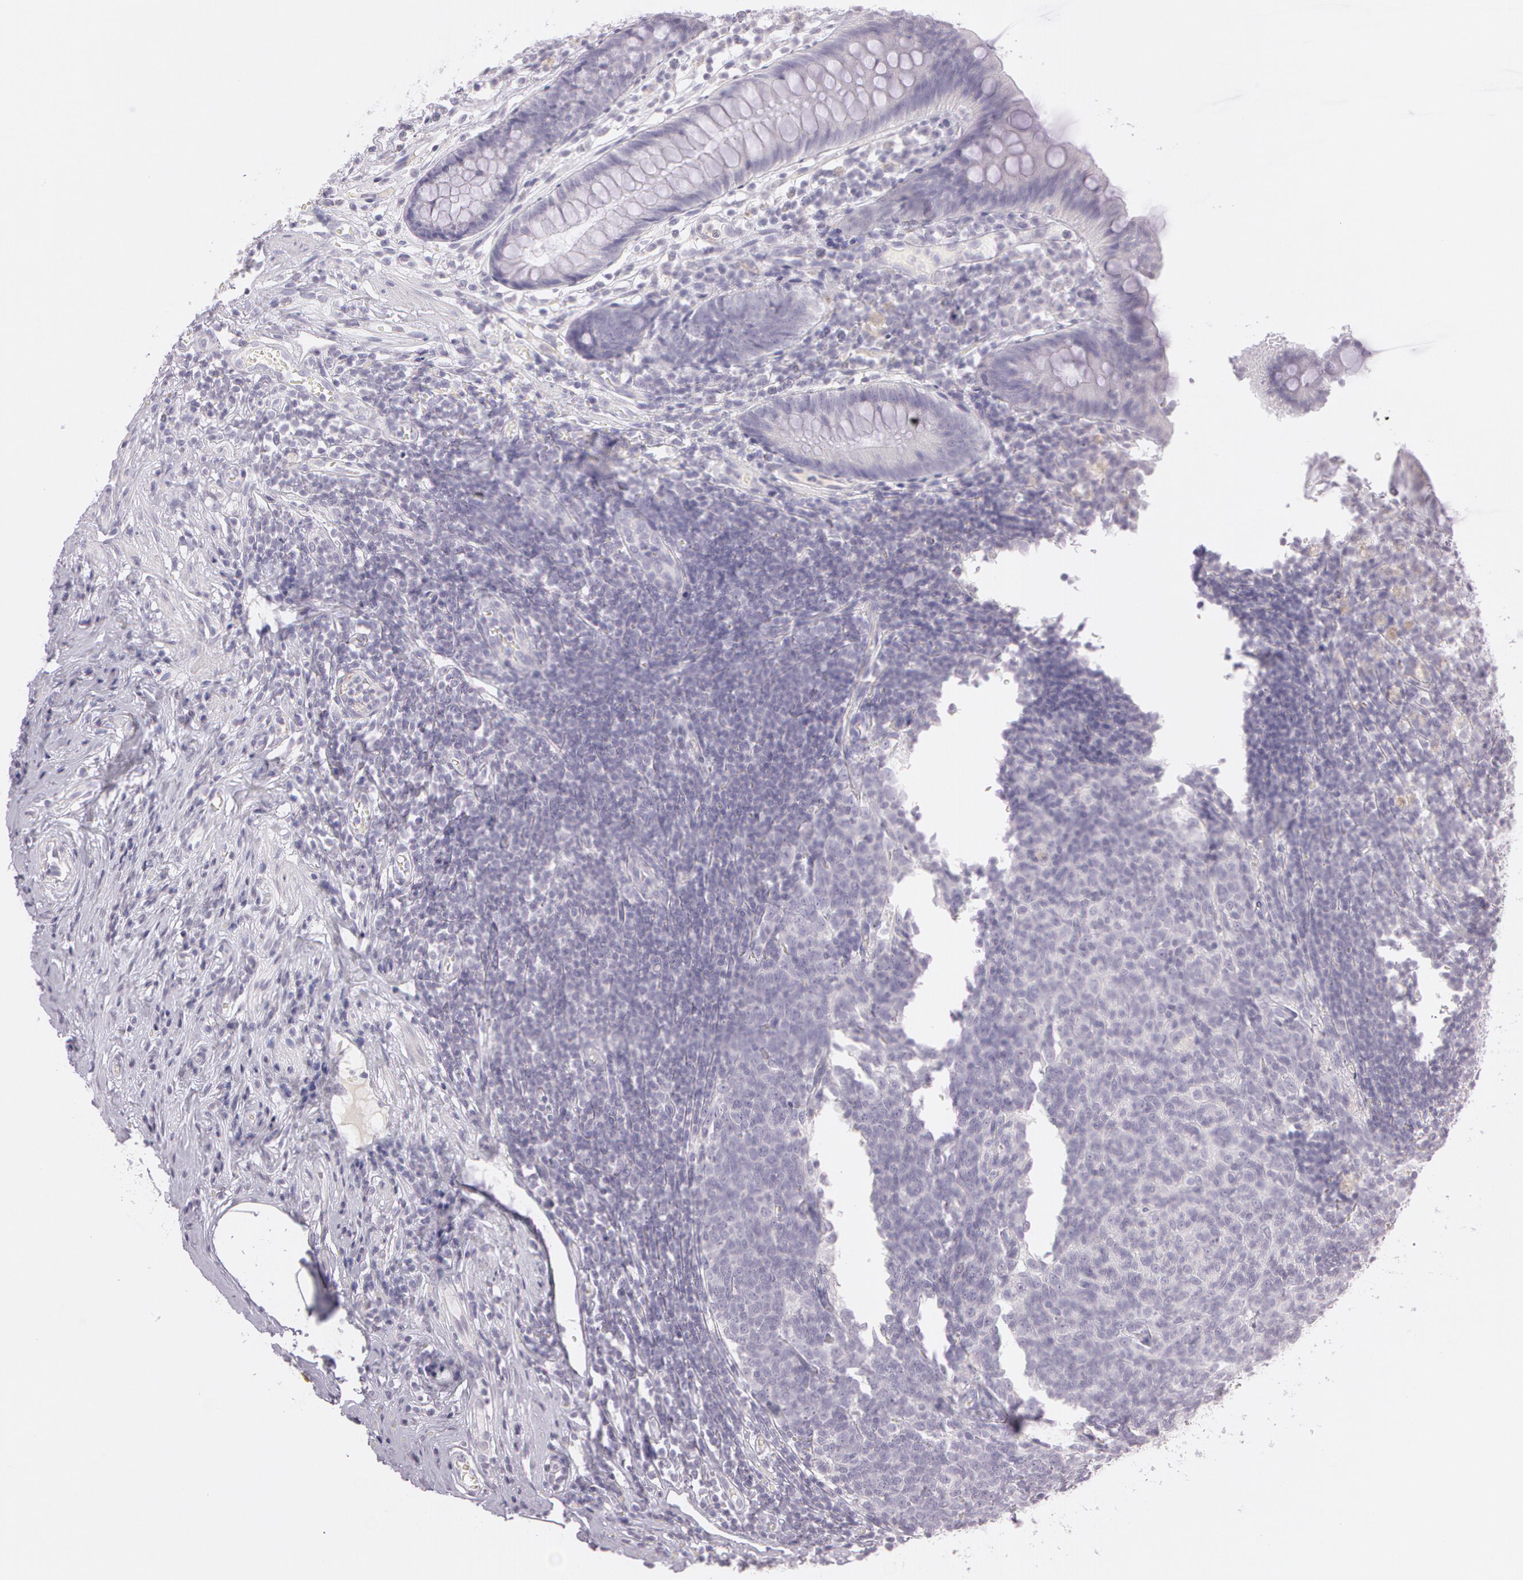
{"staining": {"intensity": "negative", "quantity": "none", "location": "none"}, "tissue": "appendix", "cell_type": "Glandular cells", "image_type": "normal", "snomed": [{"axis": "morphology", "description": "Normal tissue, NOS"}, {"axis": "topography", "description": "Appendix"}], "caption": "Immunohistochemistry photomicrograph of benign appendix: appendix stained with DAB shows no significant protein positivity in glandular cells. (DAB (3,3'-diaminobenzidine) IHC with hematoxylin counter stain).", "gene": "OTC", "patient": {"sex": "male", "age": 38}}